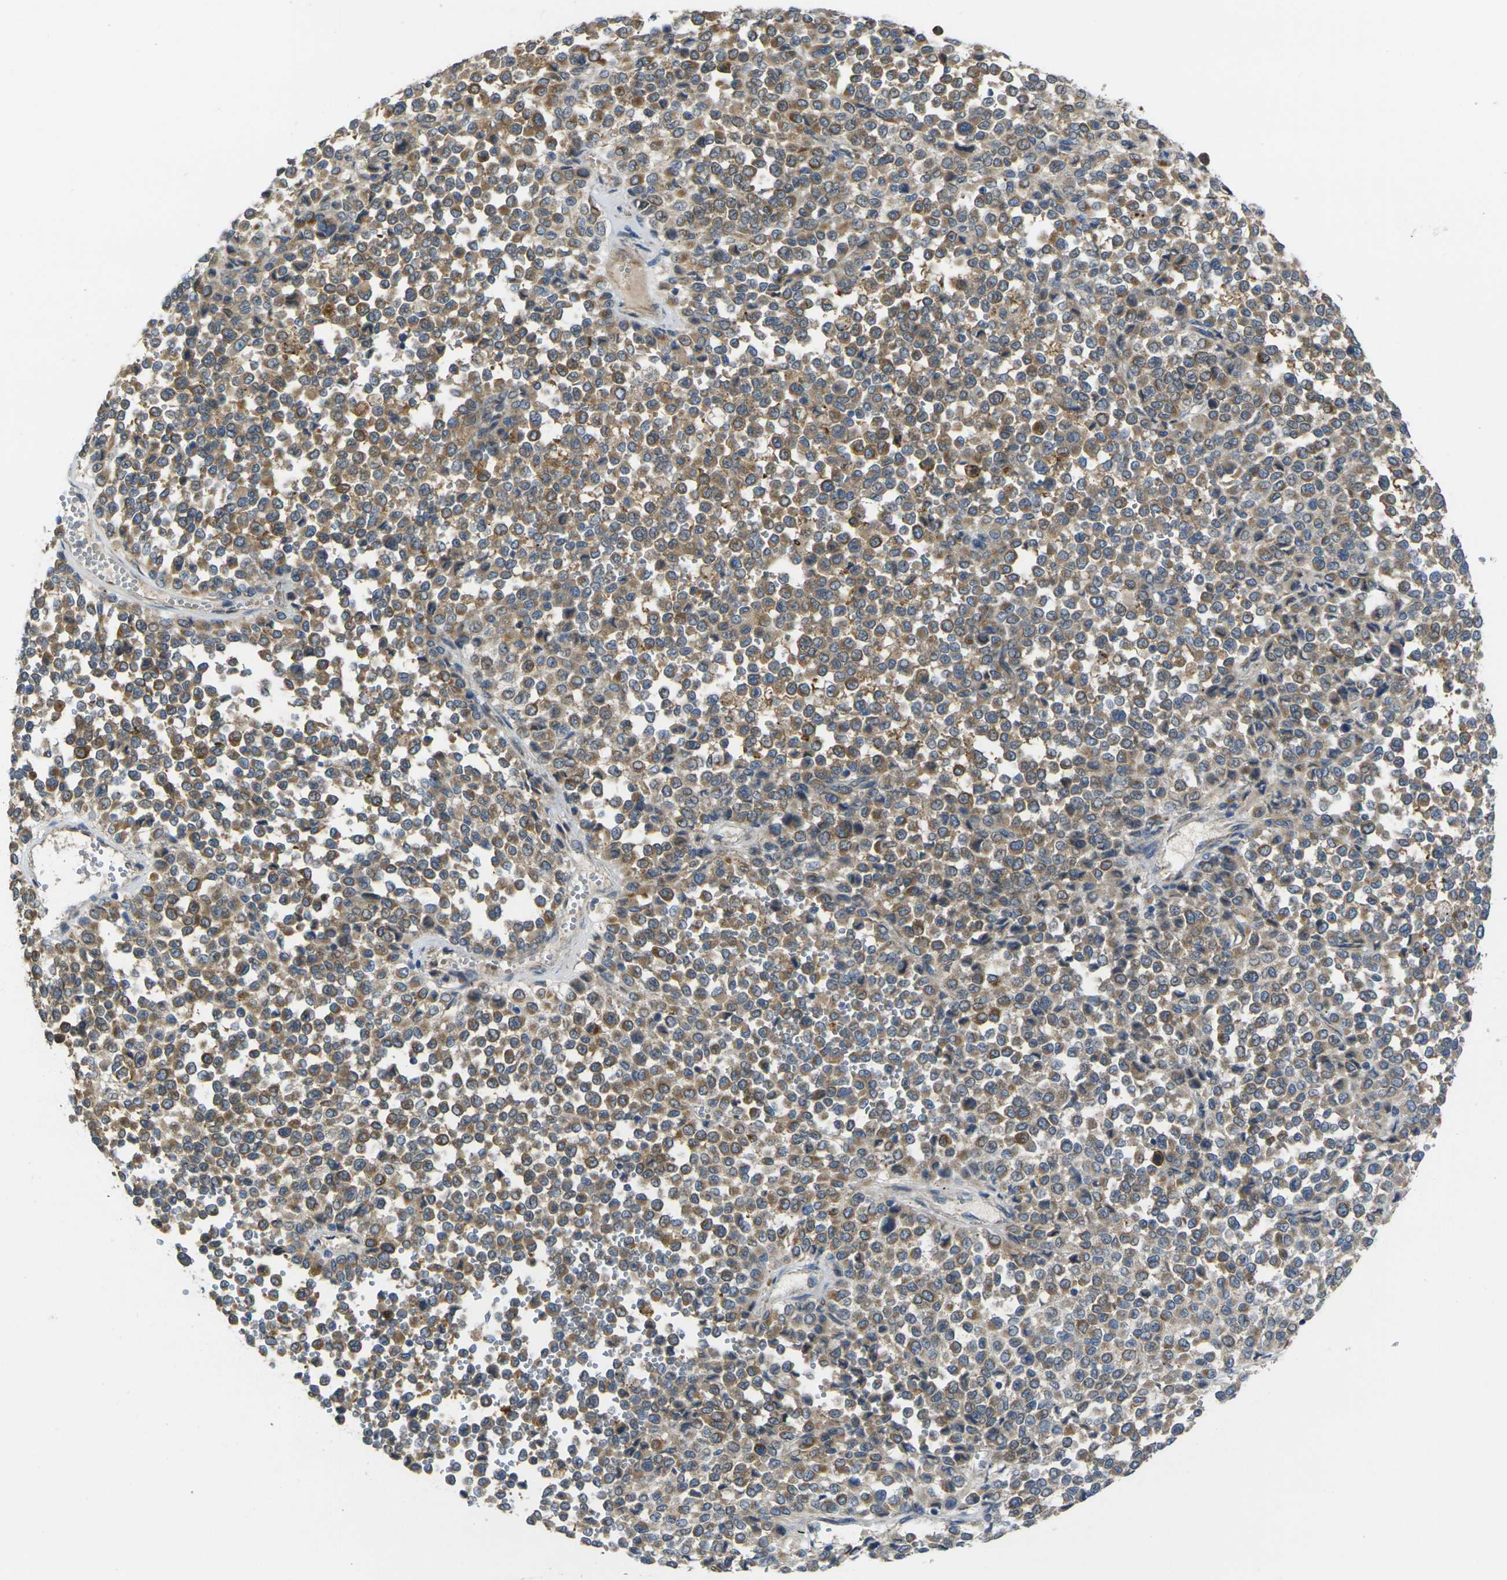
{"staining": {"intensity": "moderate", "quantity": ">75%", "location": "cytoplasmic/membranous"}, "tissue": "melanoma", "cell_type": "Tumor cells", "image_type": "cancer", "snomed": [{"axis": "morphology", "description": "Malignant melanoma, Metastatic site"}, {"axis": "topography", "description": "Pancreas"}], "caption": "A brown stain labels moderate cytoplasmic/membranous positivity of a protein in malignant melanoma (metastatic site) tumor cells.", "gene": "GNA12", "patient": {"sex": "female", "age": 30}}